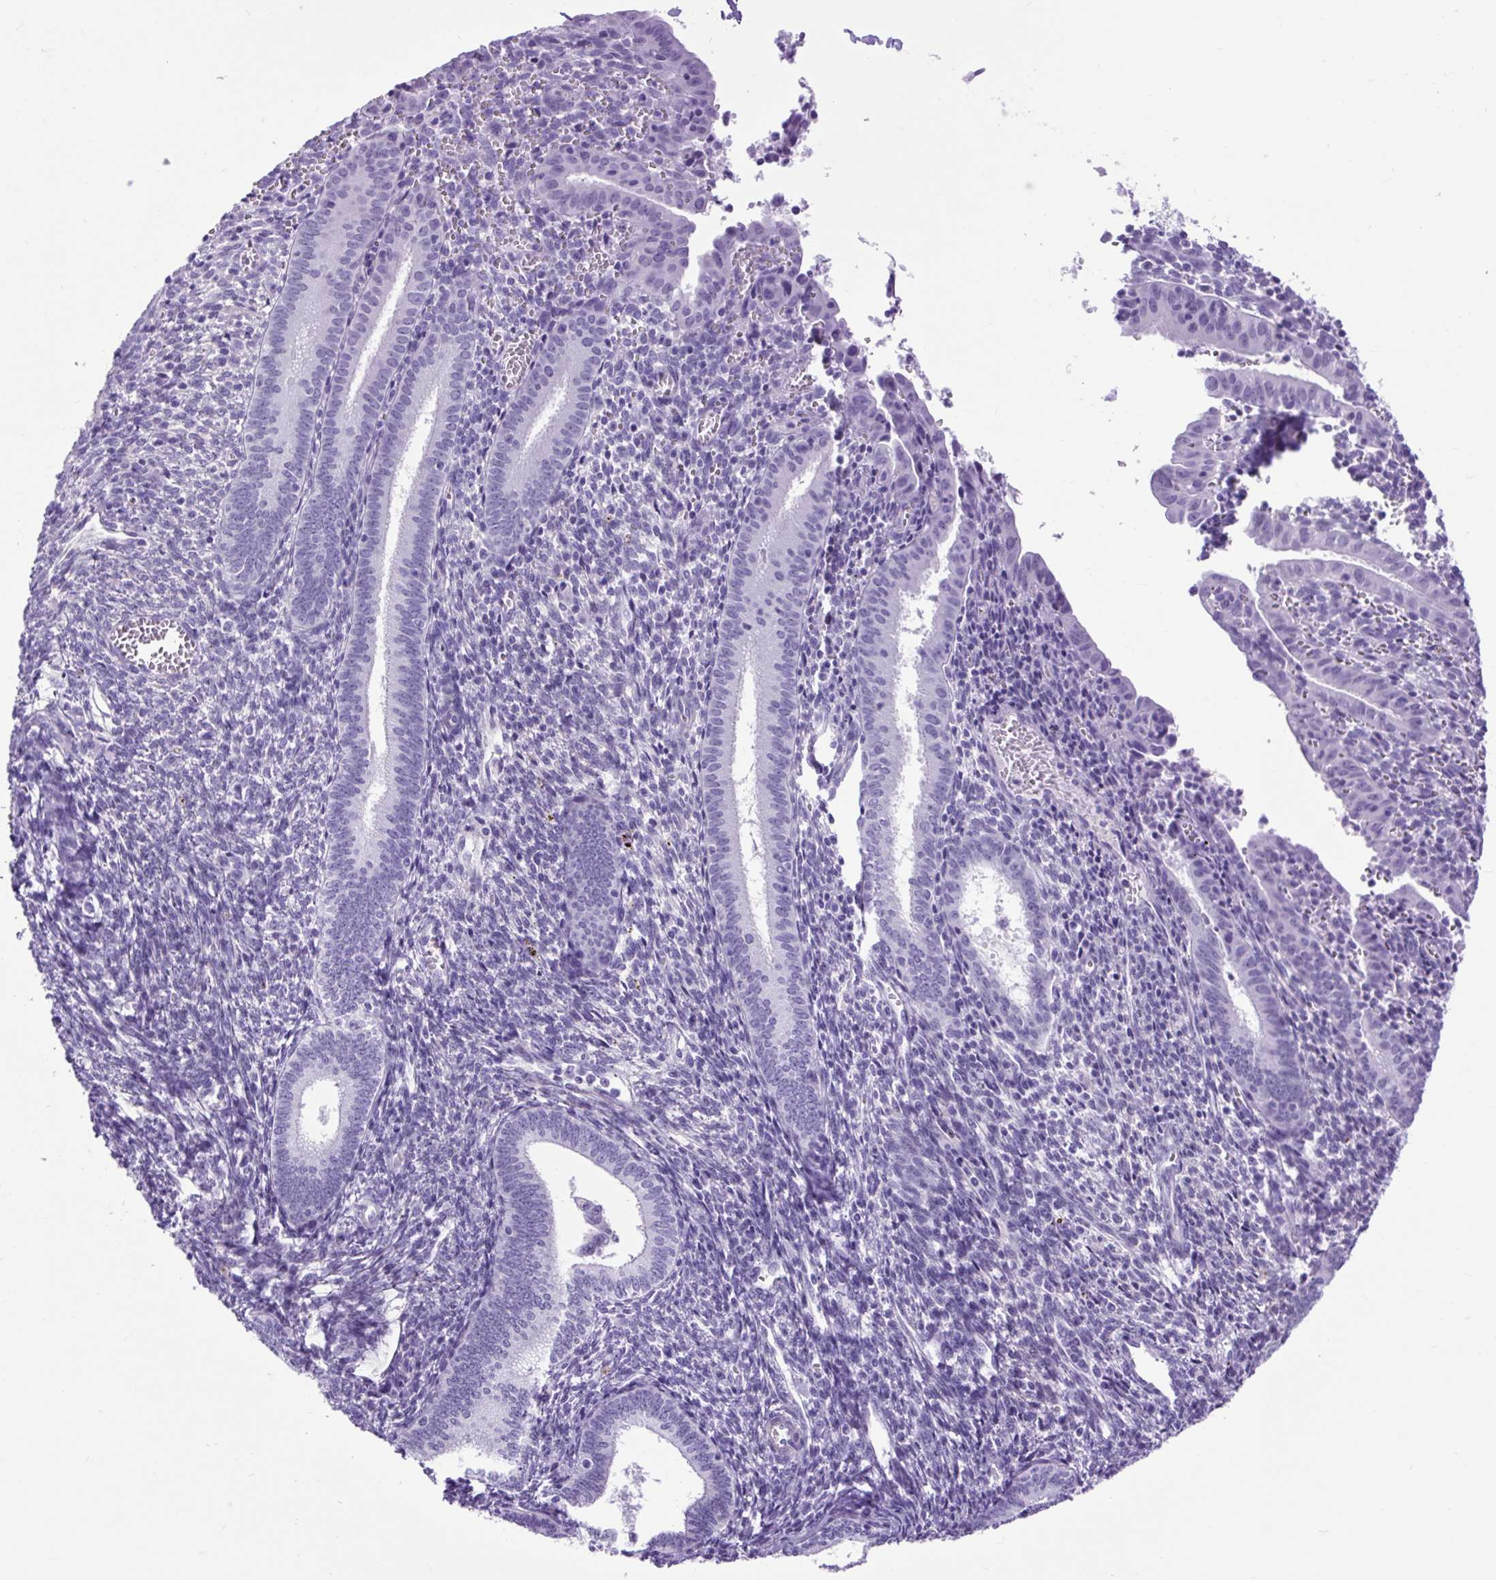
{"staining": {"intensity": "negative", "quantity": "none", "location": "none"}, "tissue": "endometrium", "cell_type": "Cells in endometrial stroma", "image_type": "normal", "snomed": [{"axis": "morphology", "description": "Normal tissue, NOS"}, {"axis": "topography", "description": "Endometrium"}], "caption": "Immunohistochemical staining of normal endometrium exhibits no significant staining in cells in endometrial stroma. (DAB (3,3'-diaminobenzidine) immunohistochemistry (IHC) with hematoxylin counter stain).", "gene": "DPP6", "patient": {"sex": "female", "age": 41}}